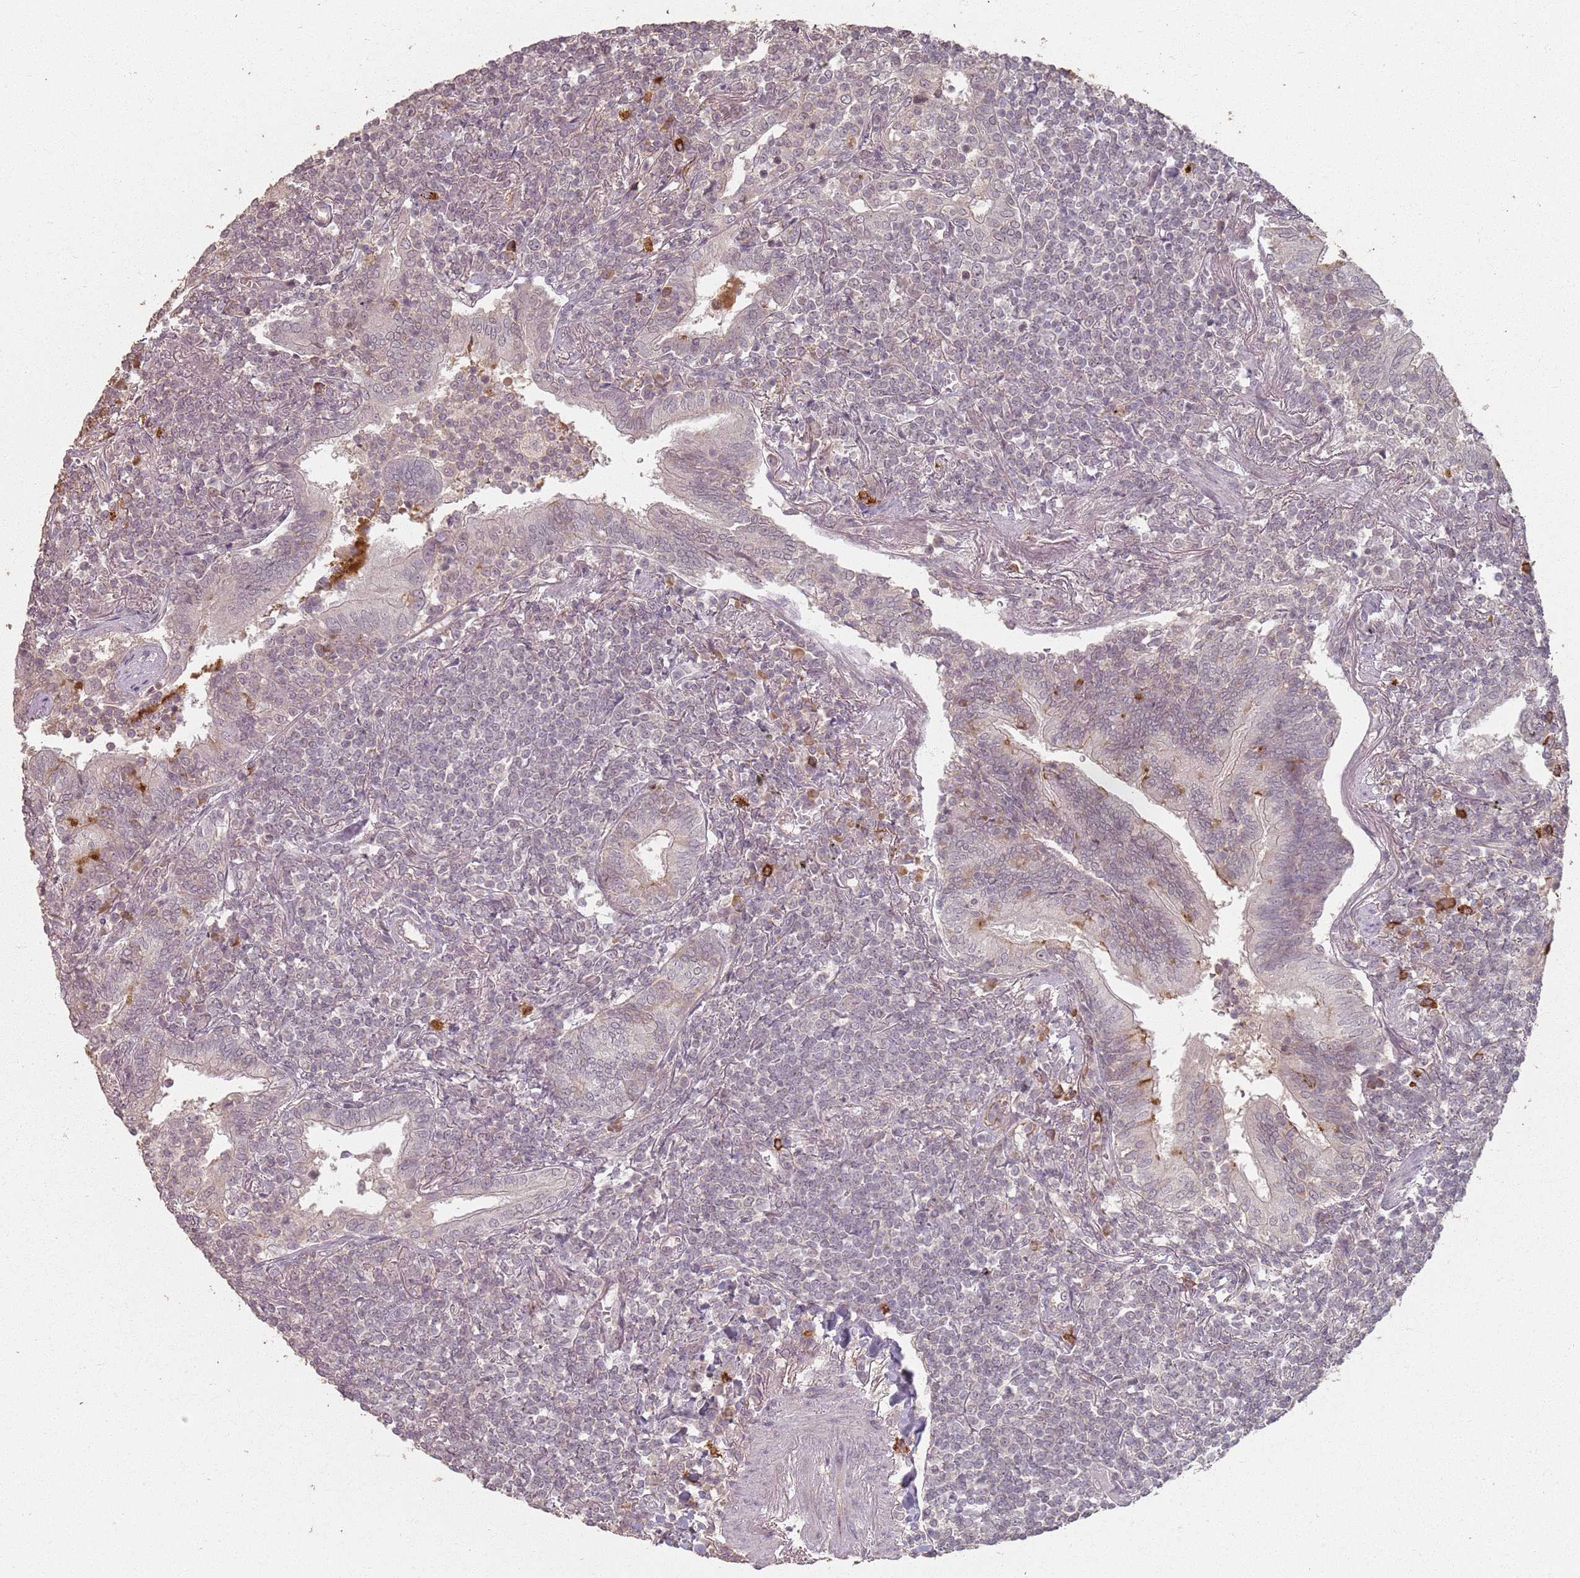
{"staining": {"intensity": "negative", "quantity": "none", "location": "none"}, "tissue": "lymphoma", "cell_type": "Tumor cells", "image_type": "cancer", "snomed": [{"axis": "morphology", "description": "Malignant lymphoma, non-Hodgkin's type, Low grade"}, {"axis": "topography", "description": "Lung"}], "caption": "The micrograph shows no staining of tumor cells in malignant lymphoma, non-Hodgkin's type (low-grade).", "gene": "CCDC168", "patient": {"sex": "female", "age": 71}}